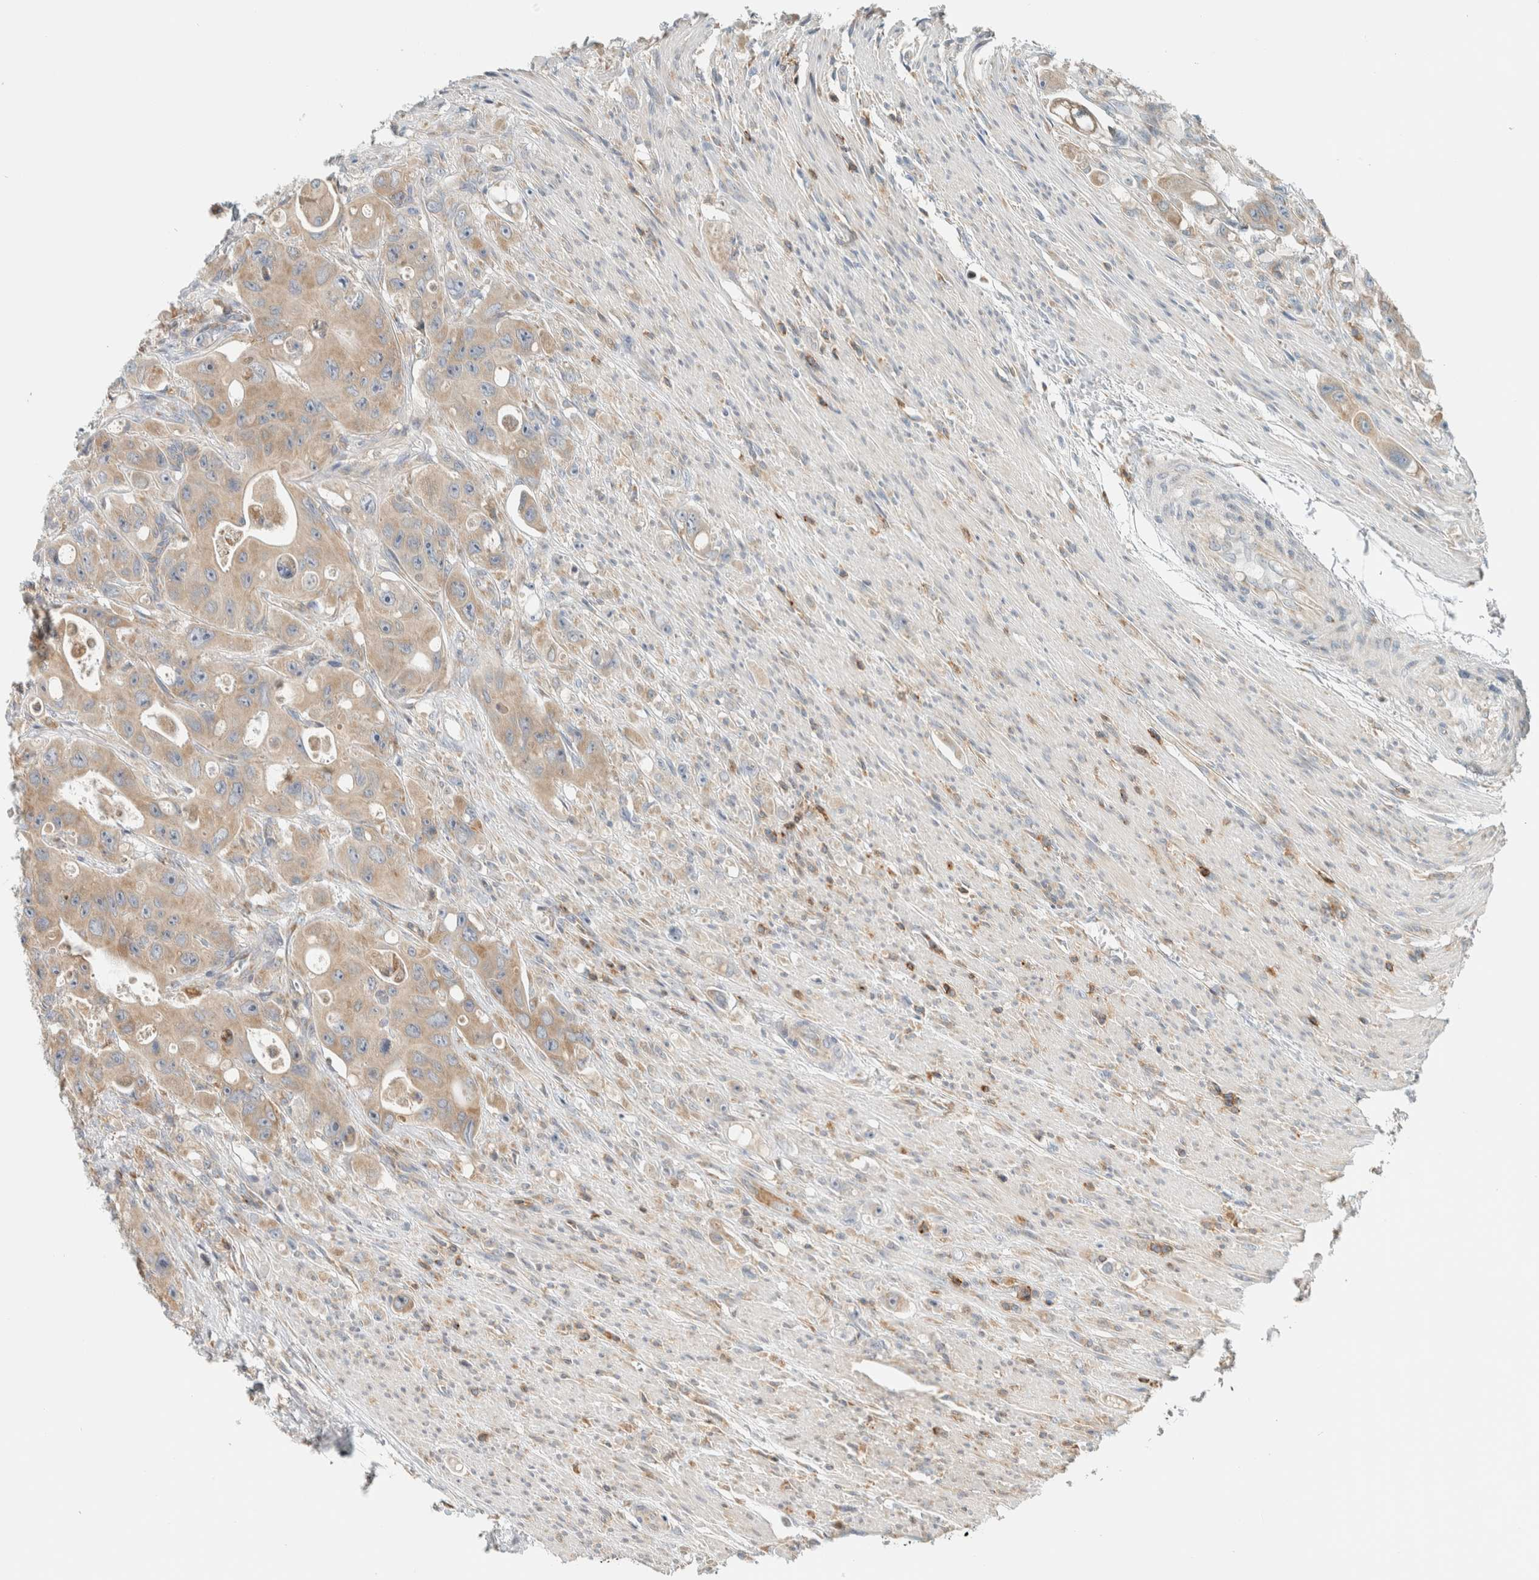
{"staining": {"intensity": "weak", "quantity": ">75%", "location": "cytoplasmic/membranous"}, "tissue": "colorectal cancer", "cell_type": "Tumor cells", "image_type": "cancer", "snomed": [{"axis": "morphology", "description": "Adenocarcinoma, NOS"}, {"axis": "topography", "description": "Colon"}], "caption": "Protein expression analysis of colorectal cancer reveals weak cytoplasmic/membranous positivity in approximately >75% of tumor cells. The staining was performed using DAB (3,3'-diaminobenzidine), with brown indicating positive protein expression. Nuclei are stained blue with hematoxylin.", "gene": "CCDC57", "patient": {"sex": "female", "age": 46}}